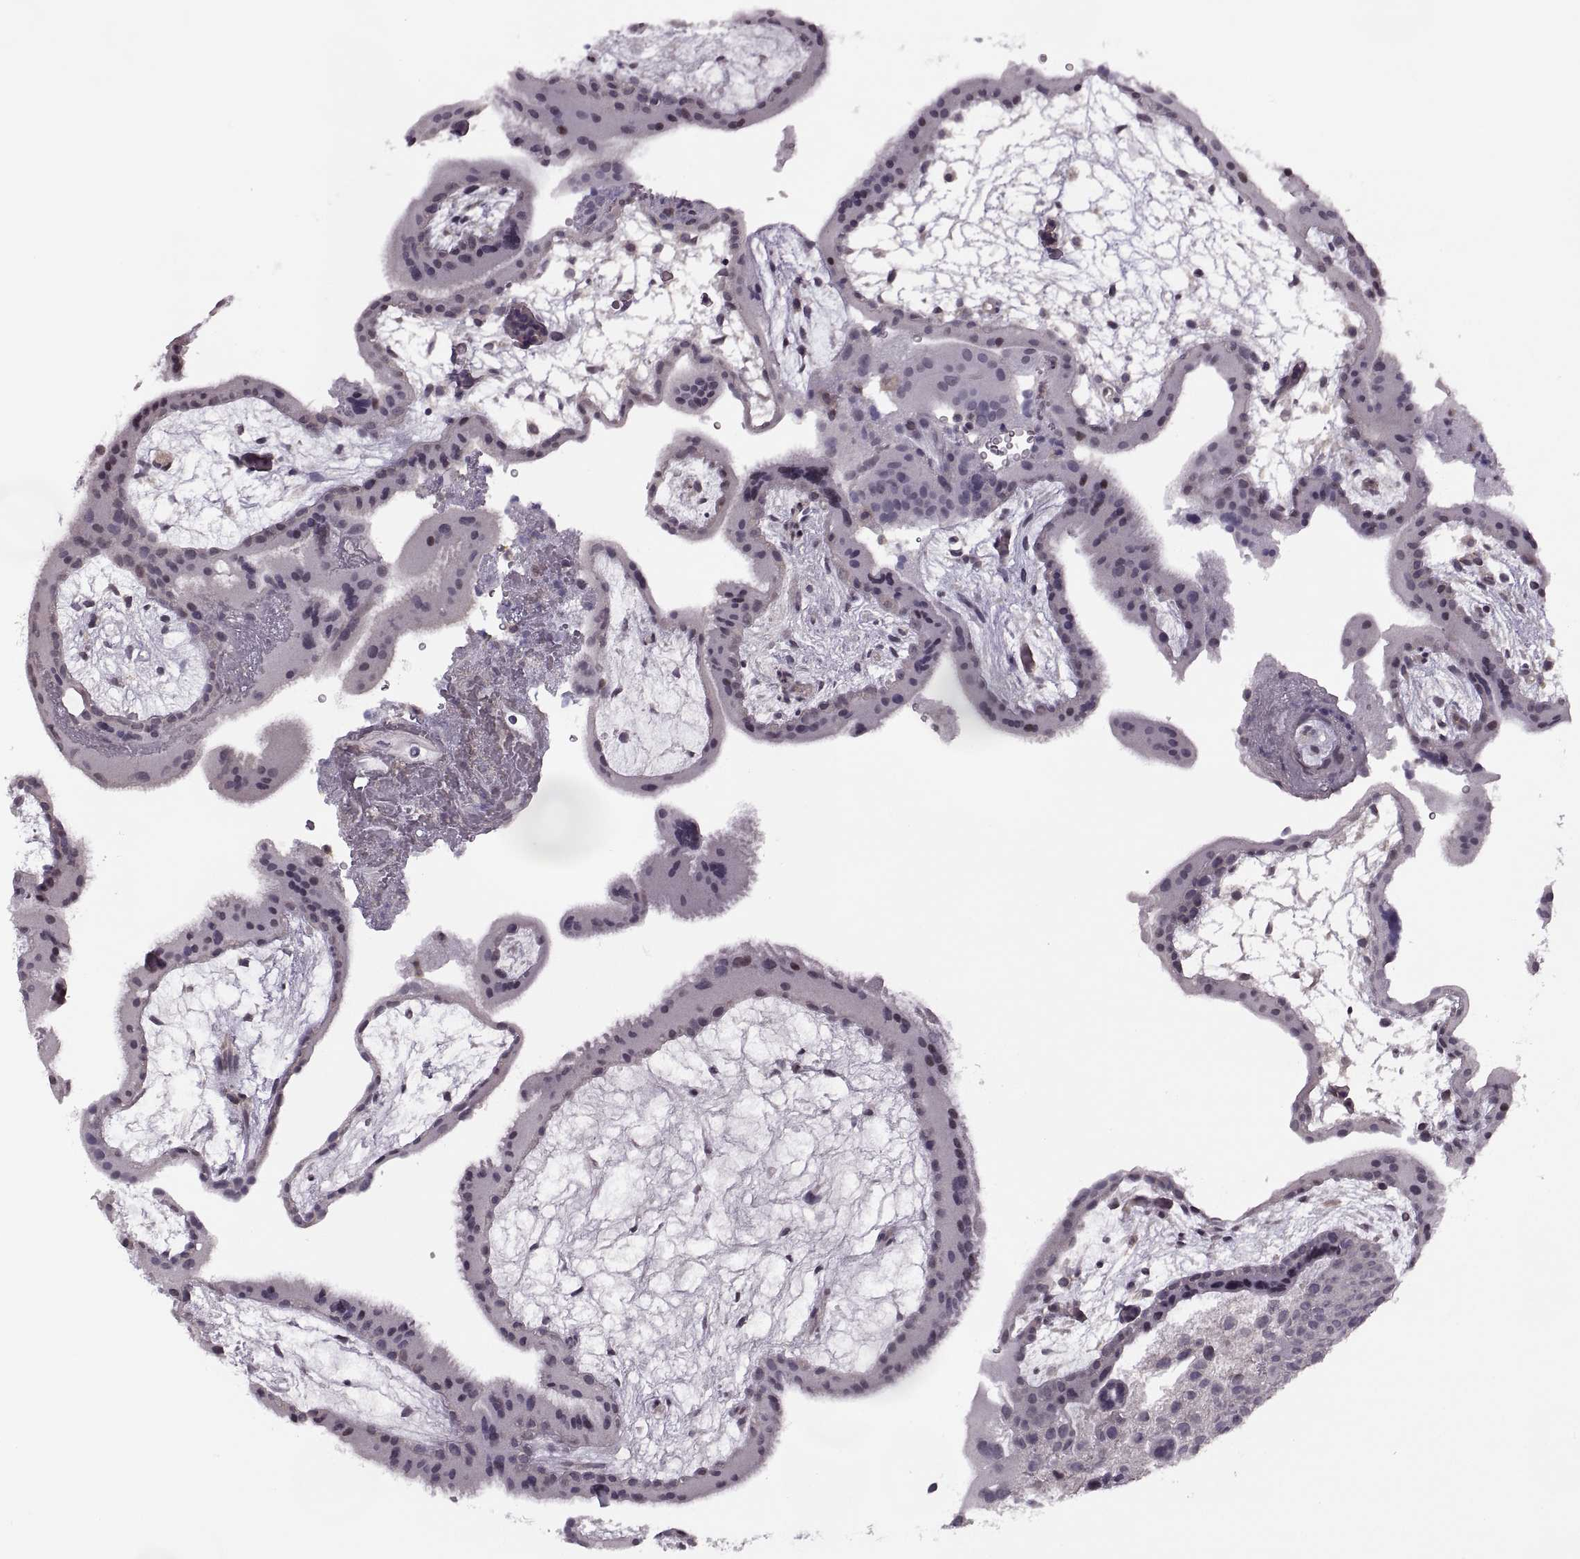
{"staining": {"intensity": "negative", "quantity": "none", "location": "none"}, "tissue": "placenta", "cell_type": "Decidual cells", "image_type": "normal", "snomed": [{"axis": "morphology", "description": "Normal tissue, NOS"}, {"axis": "topography", "description": "Placenta"}], "caption": "IHC photomicrograph of benign placenta: human placenta stained with DAB shows no significant protein positivity in decidual cells. (IHC, brightfield microscopy, high magnification).", "gene": "LUZP2", "patient": {"sex": "female", "age": 19}}